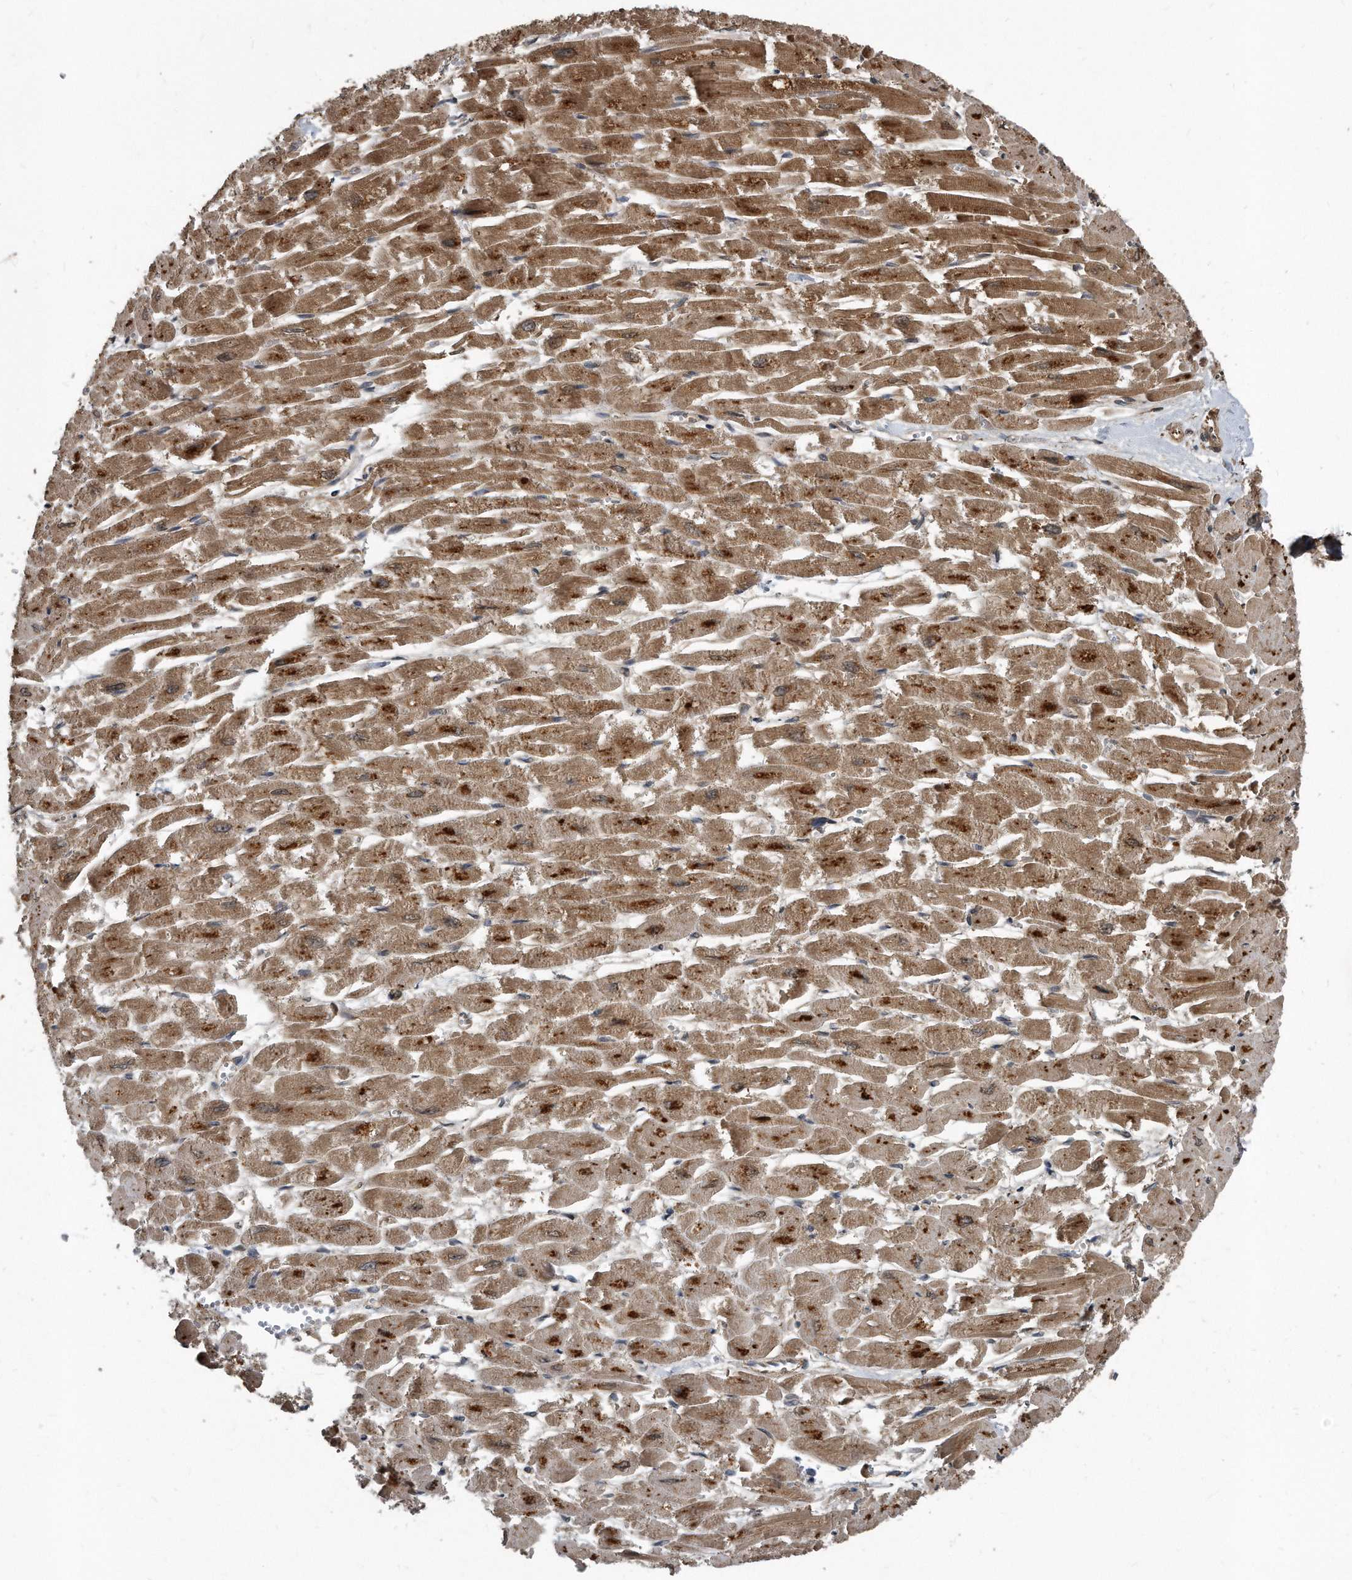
{"staining": {"intensity": "moderate", "quantity": ">75%", "location": "cytoplasmic/membranous"}, "tissue": "heart muscle", "cell_type": "Cardiomyocytes", "image_type": "normal", "snomed": [{"axis": "morphology", "description": "Normal tissue, NOS"}, {"axis": "topography", "description": "Heart"}], "caption": "Protein expression by IHC reveals moderate cytoplasmic/membranous staining in about >75% of cardiomyocytes in normal heart muscle.", "gene": "FAM136A", "patient": {"sex": "male", "age": 54}}